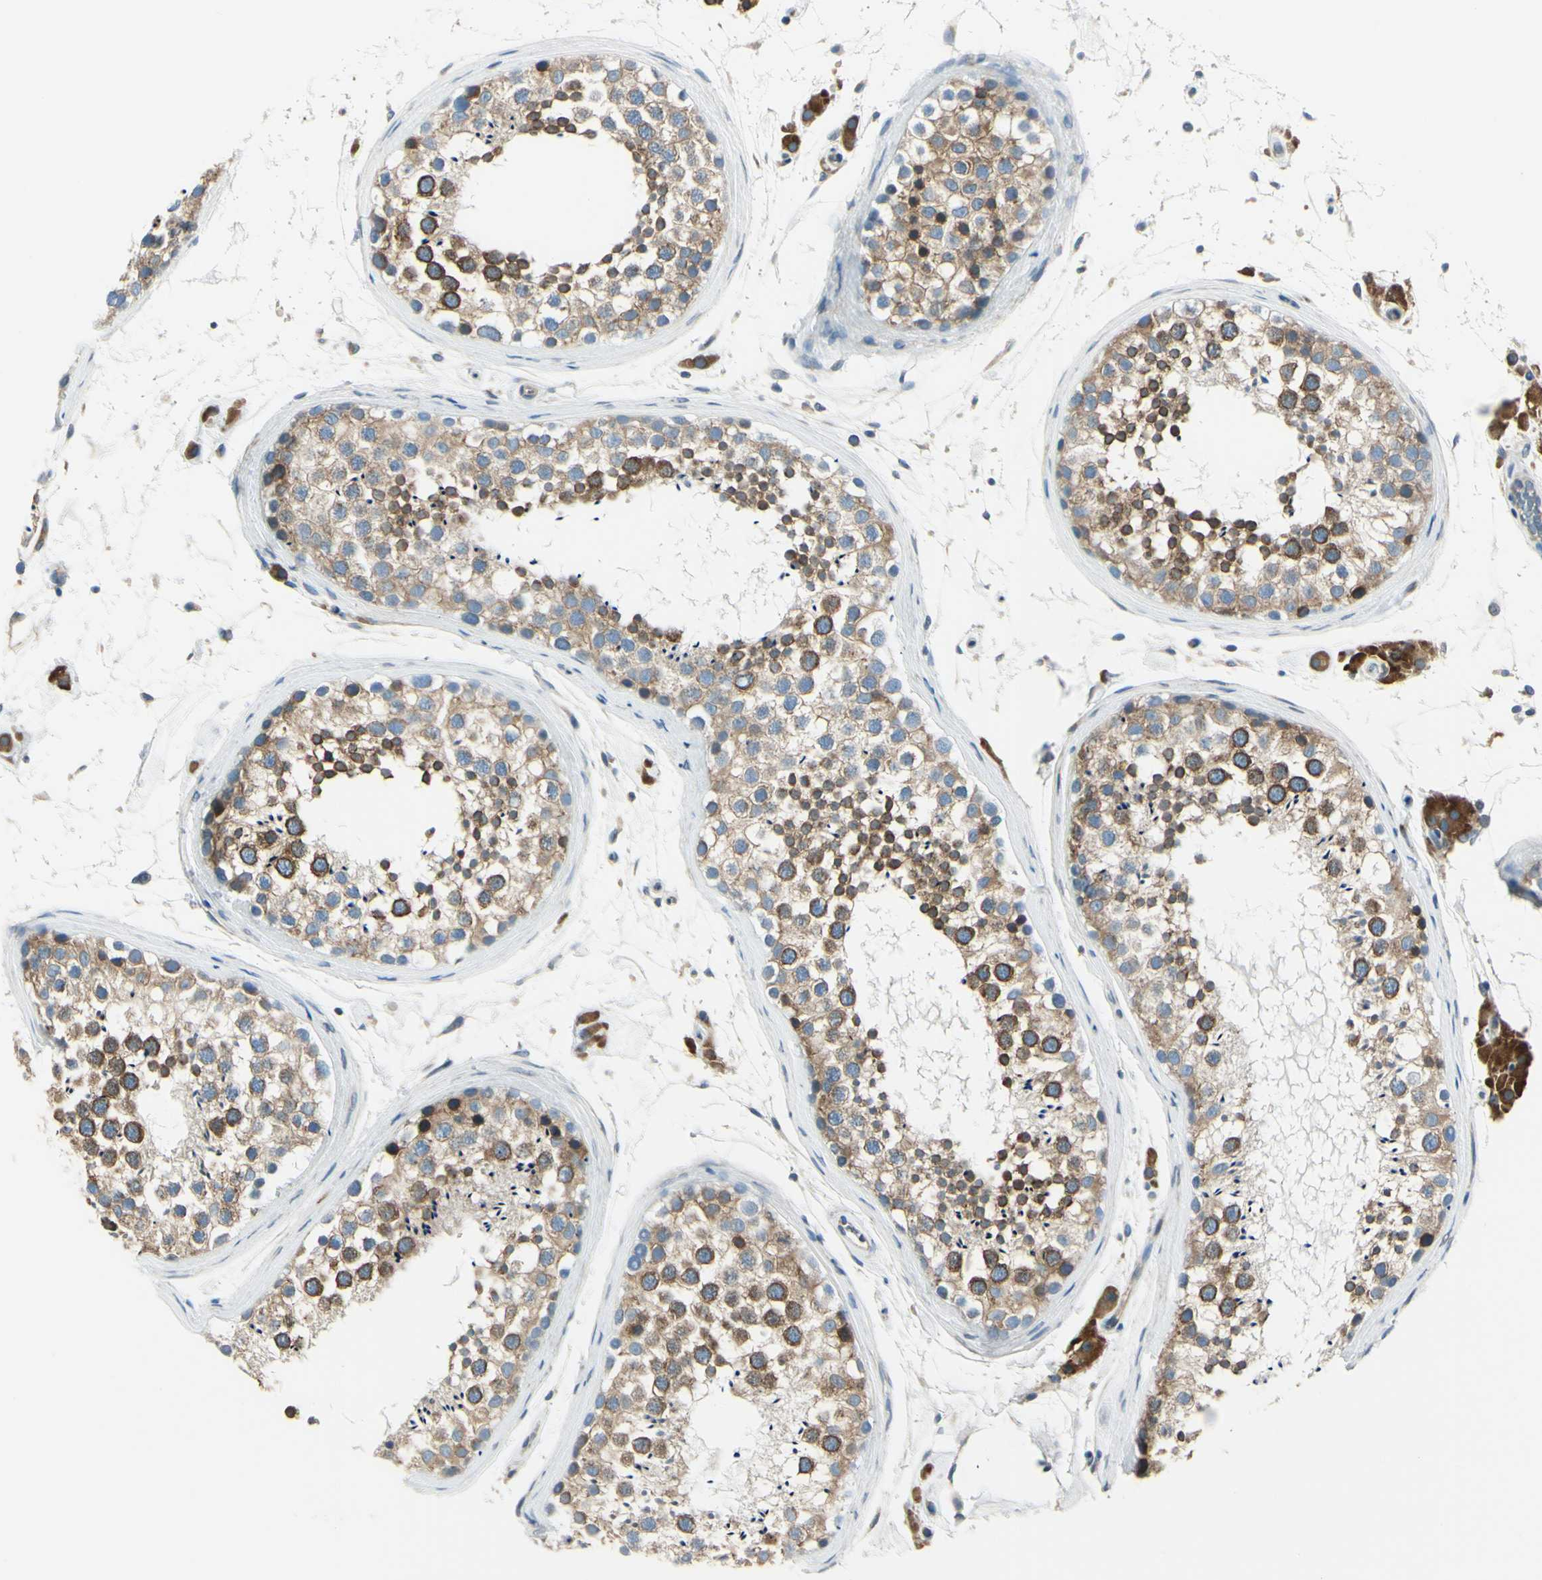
{"staining": {"intensity": "moderate", "quantity": ">75%", "location": "cytoplasmic/membranous"}, "tissue": "testis", "cell_type": "Cells in seminiferous ducts", "image_type": "normal", "snomed": [{"axis": "morphology", "description": "Normal tissue, NOS"}, {"axis": "topography", "description": "Testis"}], "caption": "Immunohistochemical staining of normal testis reveals medium levels of moderate cytoplasmic/membranous expression in about >75% of cells in seminiferous ducts. Ihc stains the protein in brown and the nuclei are stained blue.", "gene": "SELENOS", "patient": {"sex": "male", "age": 46}}